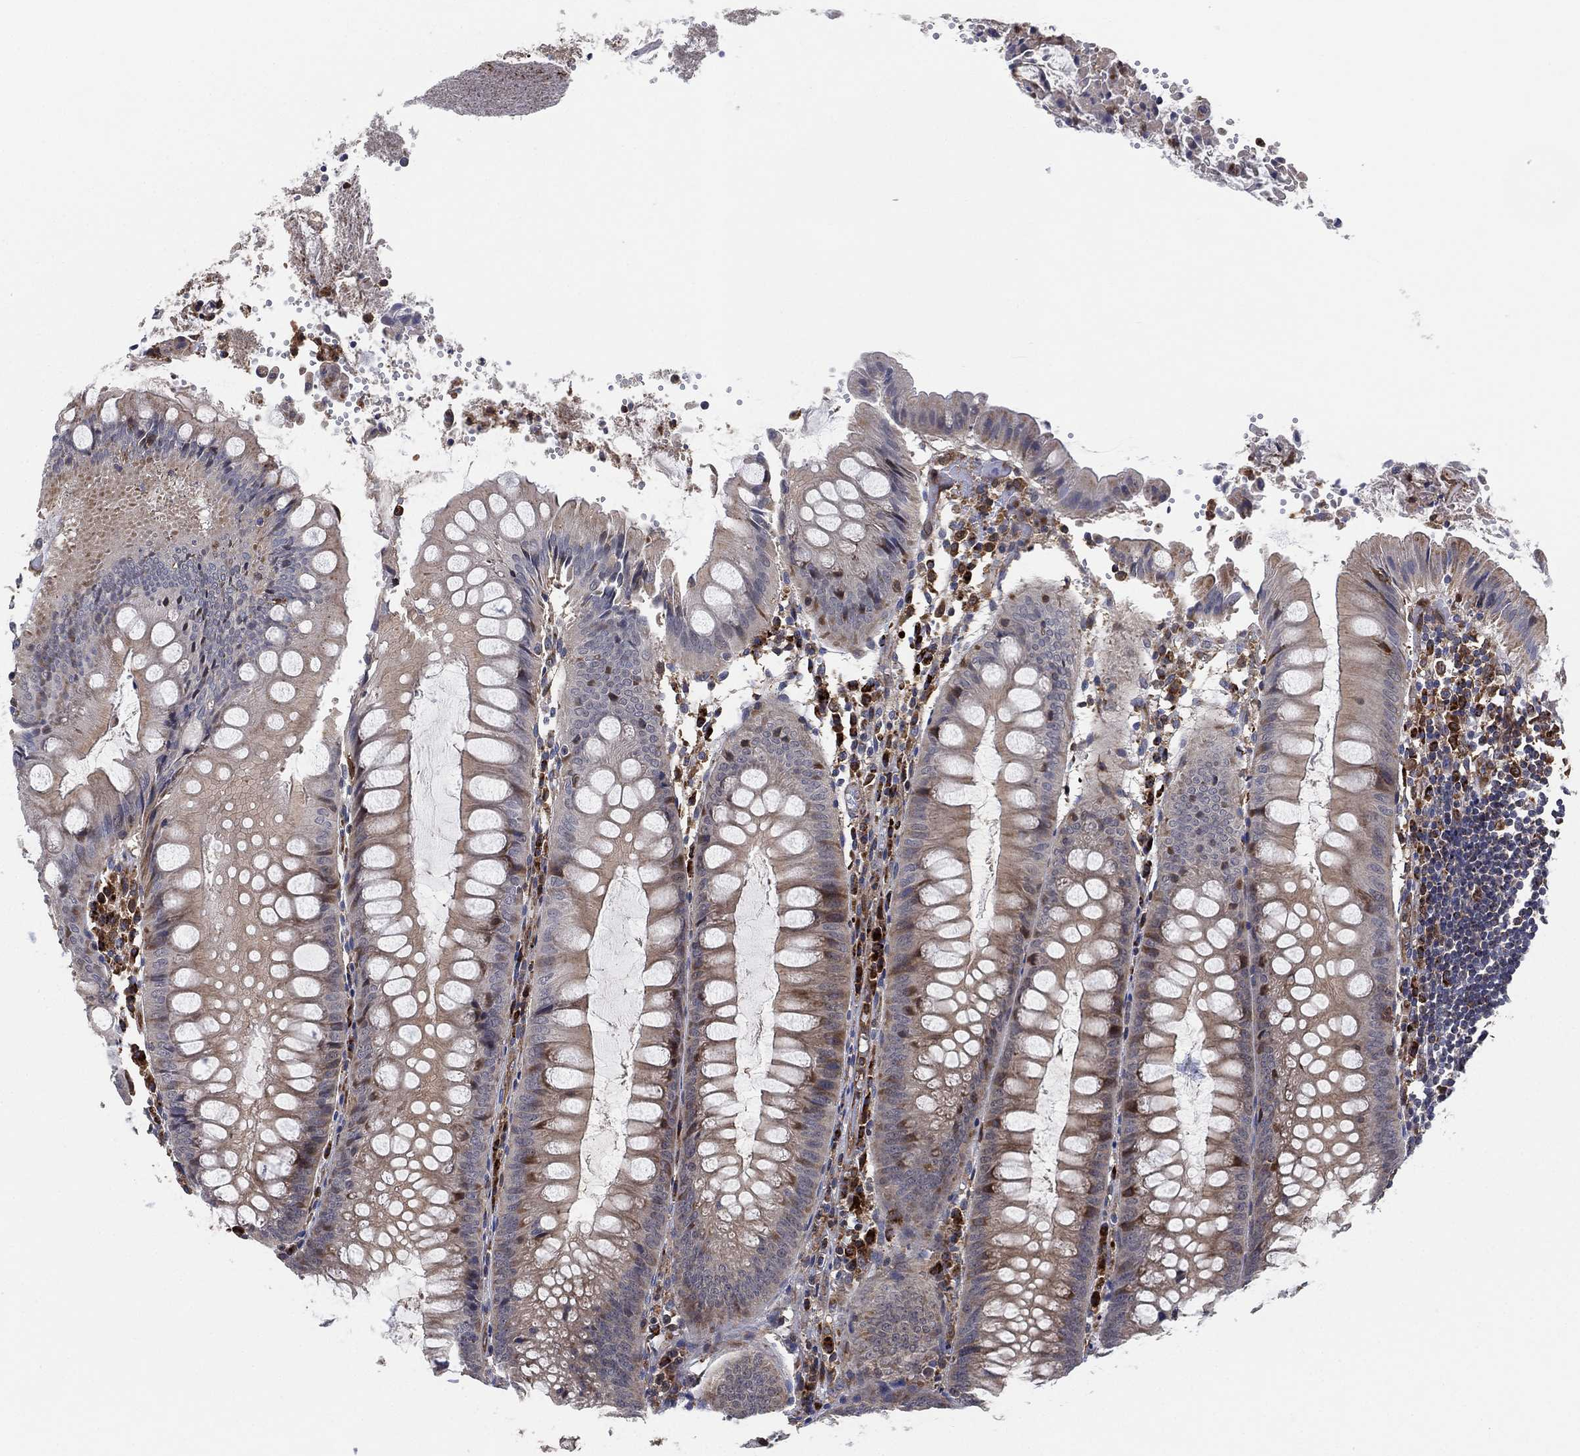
{"staining": {"intensity": "negative", "quantity": "none", "location": "none"}, "tissue": "appendix", "cell_type": "Glandular cells", "image_type": "normal", "snomed": [{"axis": "morphology", "description": "Normal tissue, NOS"}, {"axis": "morphology", "description": "Inflammation, NOS"}, {"axis": "topography", "description": "Appendix"}], "caption": "Human appendix stained for a protein using immunohistochemistry demonstrates no staining in glandular cells.", "gene": "FES", "patient": {"sex": "male", "age": 16}}